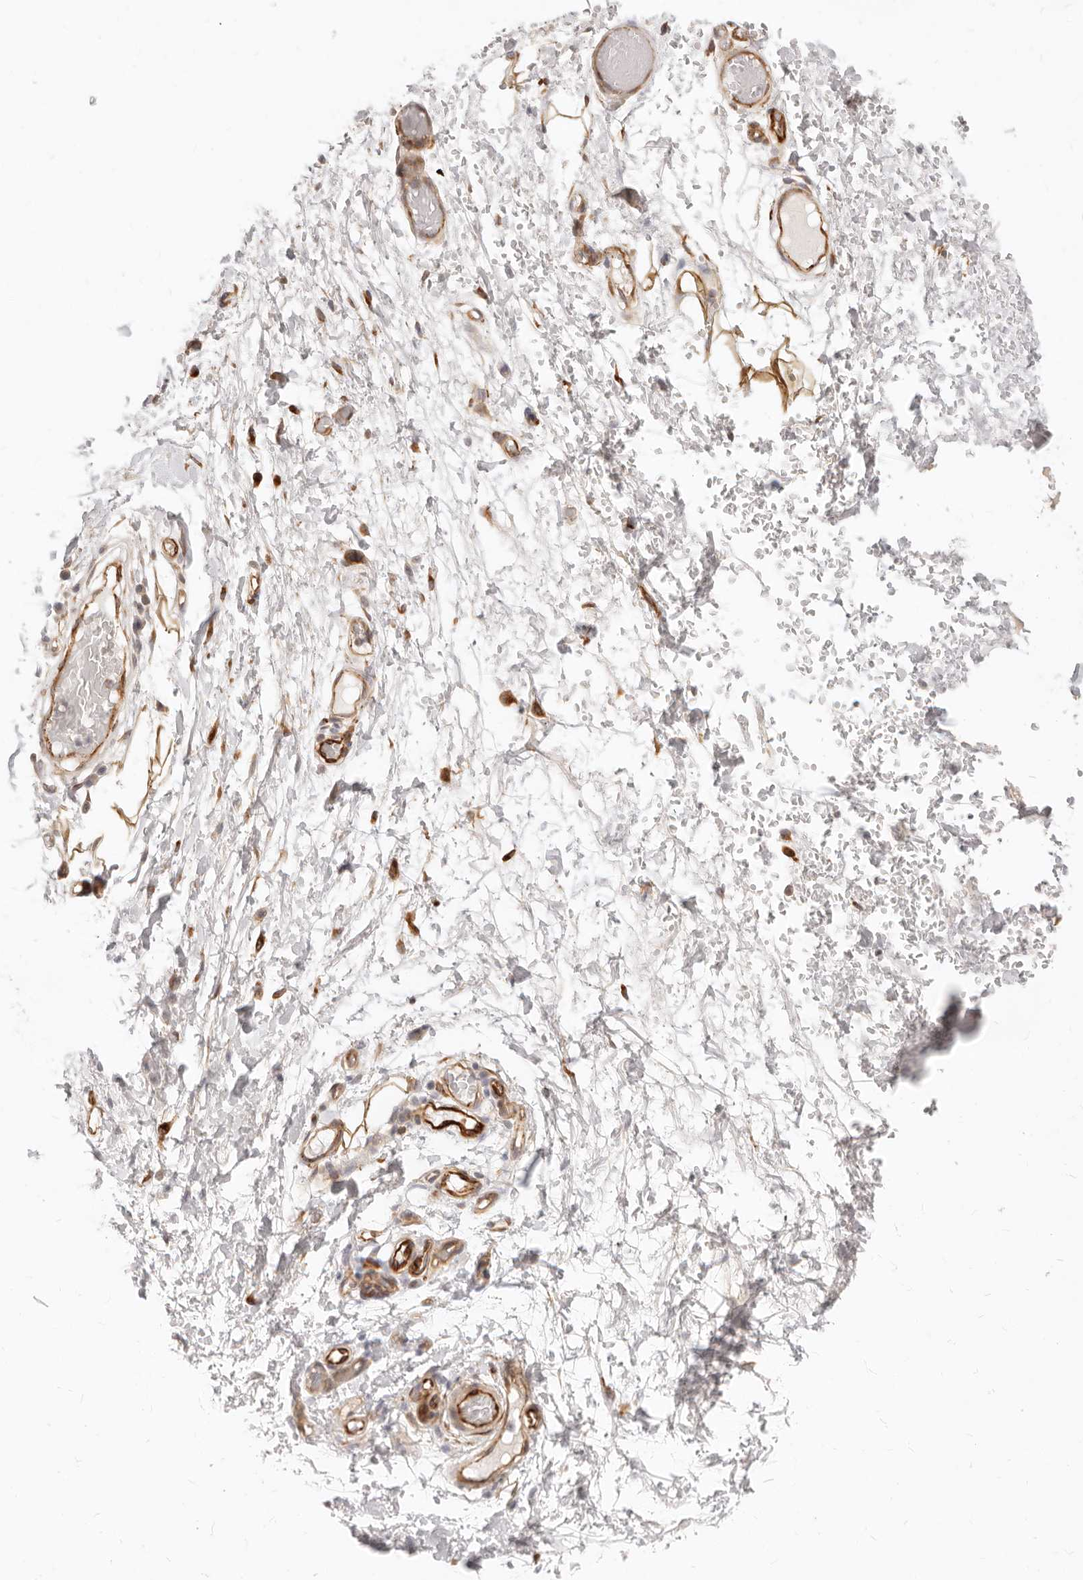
{"staining": {"intensity": "moderate", "quantity": ">75%", "location": "cytoplasmic/membranous"}, "tissue": "adipose tissue", "cell_type": "Adipocytes", "image_type": "normal", "snomed": [{"axis": "morphology", "description": "Normal tissue, NOS"}, {"axis": "morphology", "description": "Adenocarcinoma, NOS"}, {"axis": "topography", "description": "Esophagus"}], "caption": "A medium amount of moderate cytoplasmic/membranous positivity is identified in approximately >75% of adipocytes in benign adipose tissue. (Brightfield microscopy of DAB IHC at high magnification).", "gene": "SASS6", "patient": {"sex": "male", "age": 62}}